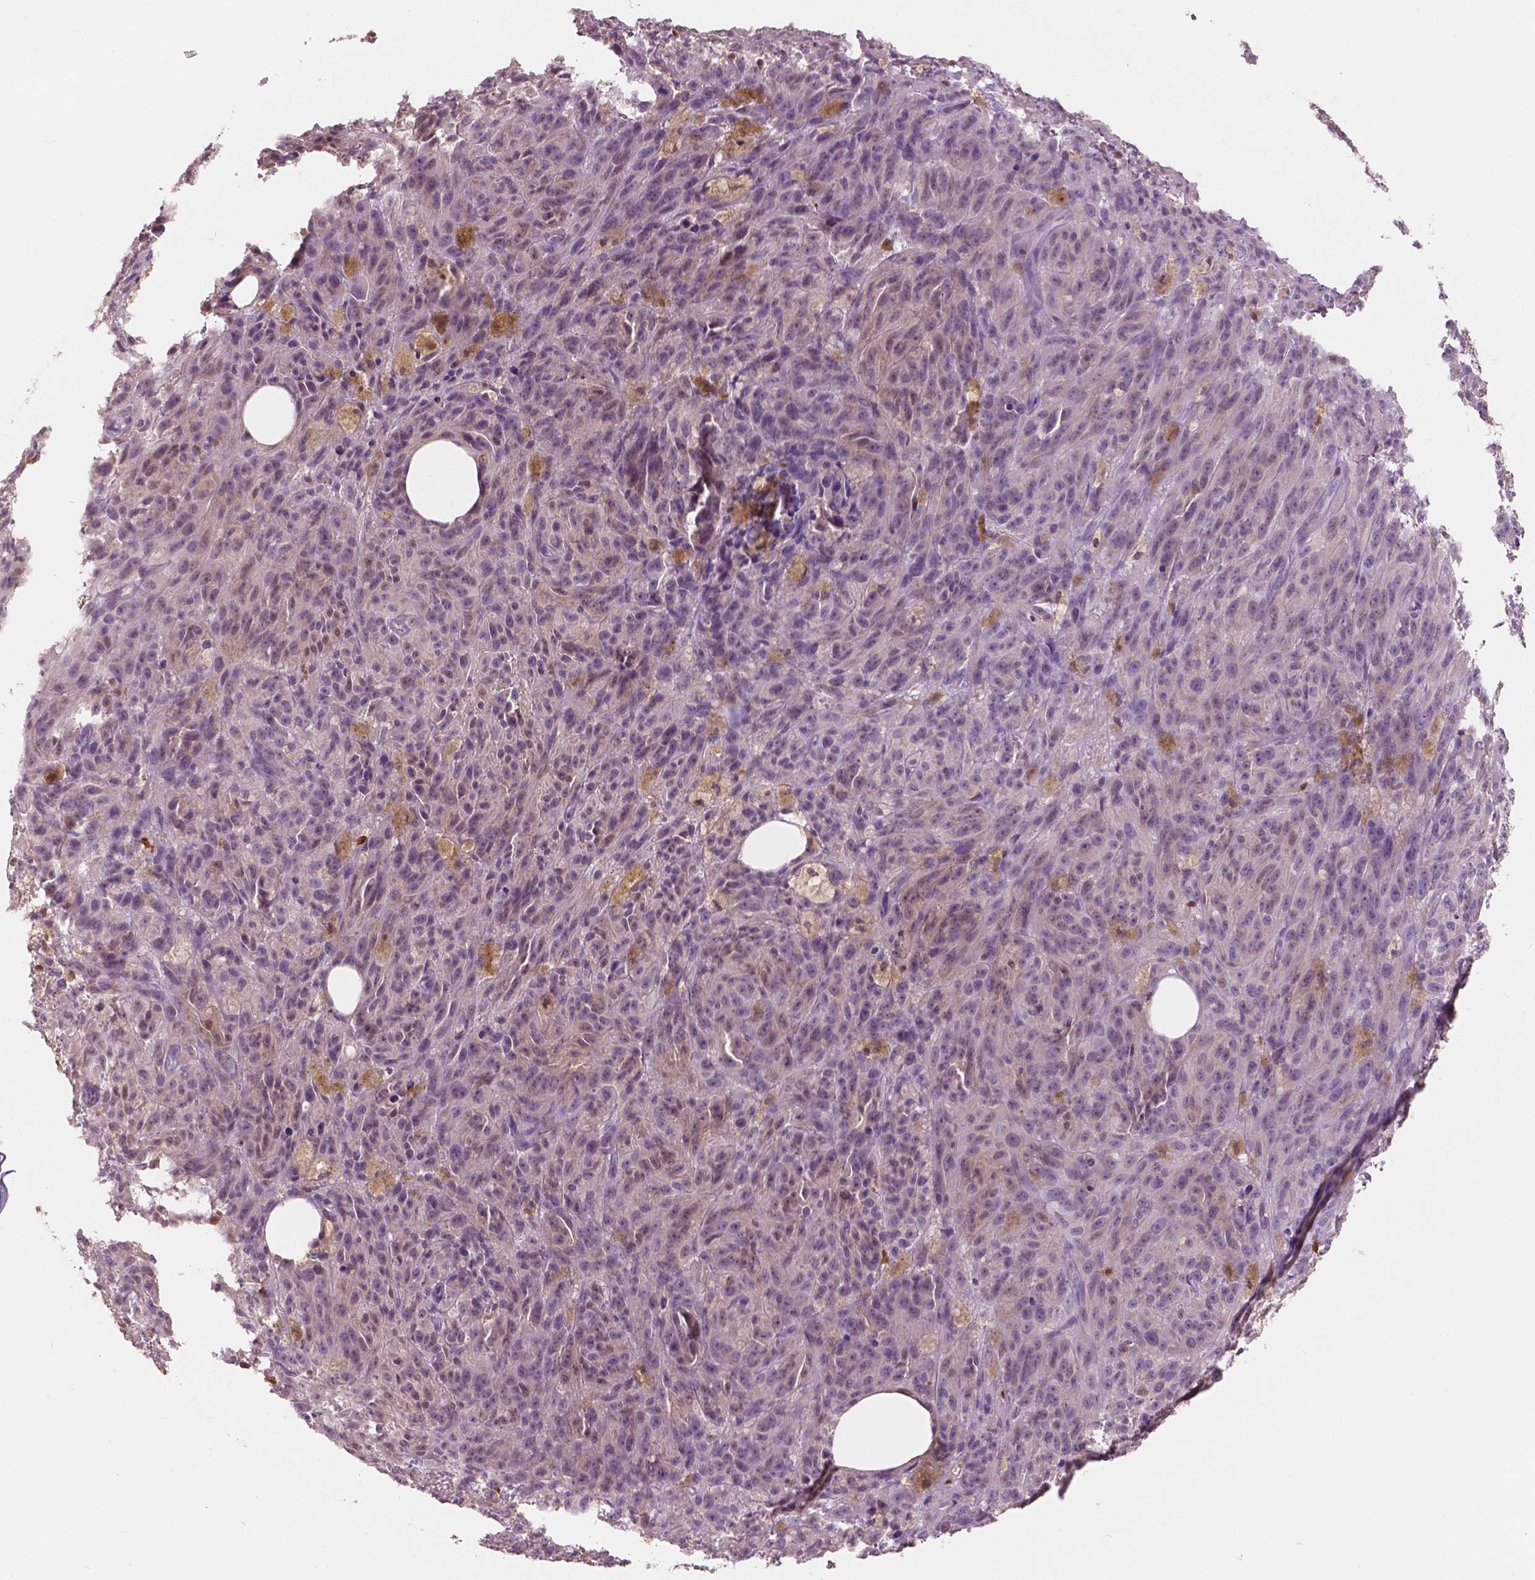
{"staining": {"intensity": "negative", "quantity": "none", "location": "none"}, "tissue": "melanoma", "cell_type": "Tumor cells", "image_type": "cancer", "snomed": [{"axis": "morphology", "description": "Malignant melanoma, NOS"}, {"axis": "topography", "description": "Skin"}], "caption": "IHC histopathology image of neoplastic tissue: human malignant melanoma stained with DAB exhibits no significant protein positivity in tumor cells.", "gene": "S100A4", "patient": {"sex": "female", "age": 34}}